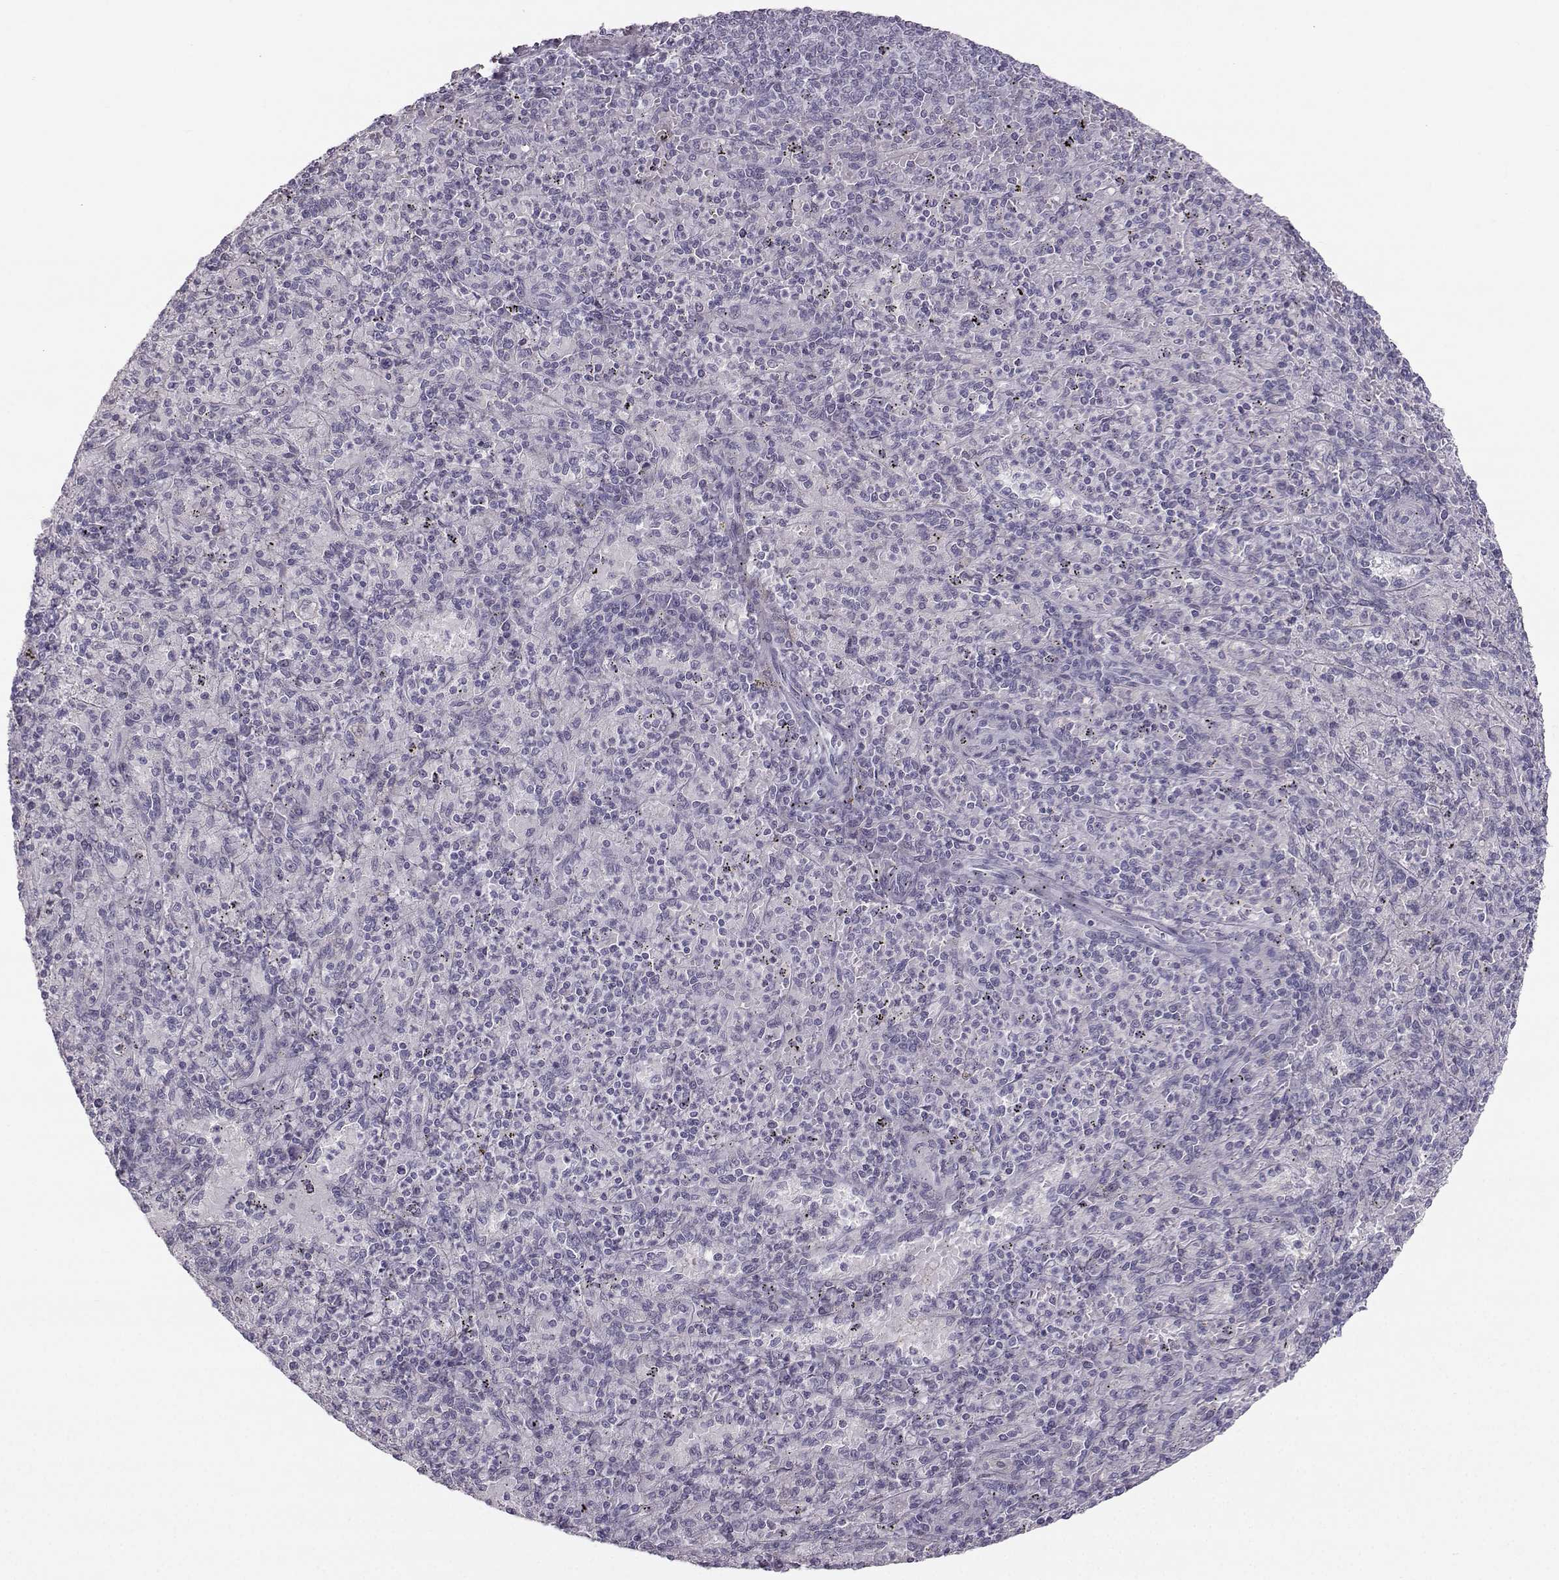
{"staining": {"intensity": "negative", "quantity": "none", "location": "none"}, "tissue": "spleen", "cell_type": "Cells in red pulp", "image_type": "normal", "snomed": [{"axis": "morphology", "description": "Normal tissue, NOS"}, {"axis": "topography", "description": "Spleen"}], "caption": "Cells in red pulp are negative for protein expression in benign human spleen. Brightfield microscopy of immunohistochemistry (IHC) stained with DAB (brown) and hematoxylin (blue), captured at high magnification.", "gene": "CASR", "patient": {"sex": "male", "age": 60}}